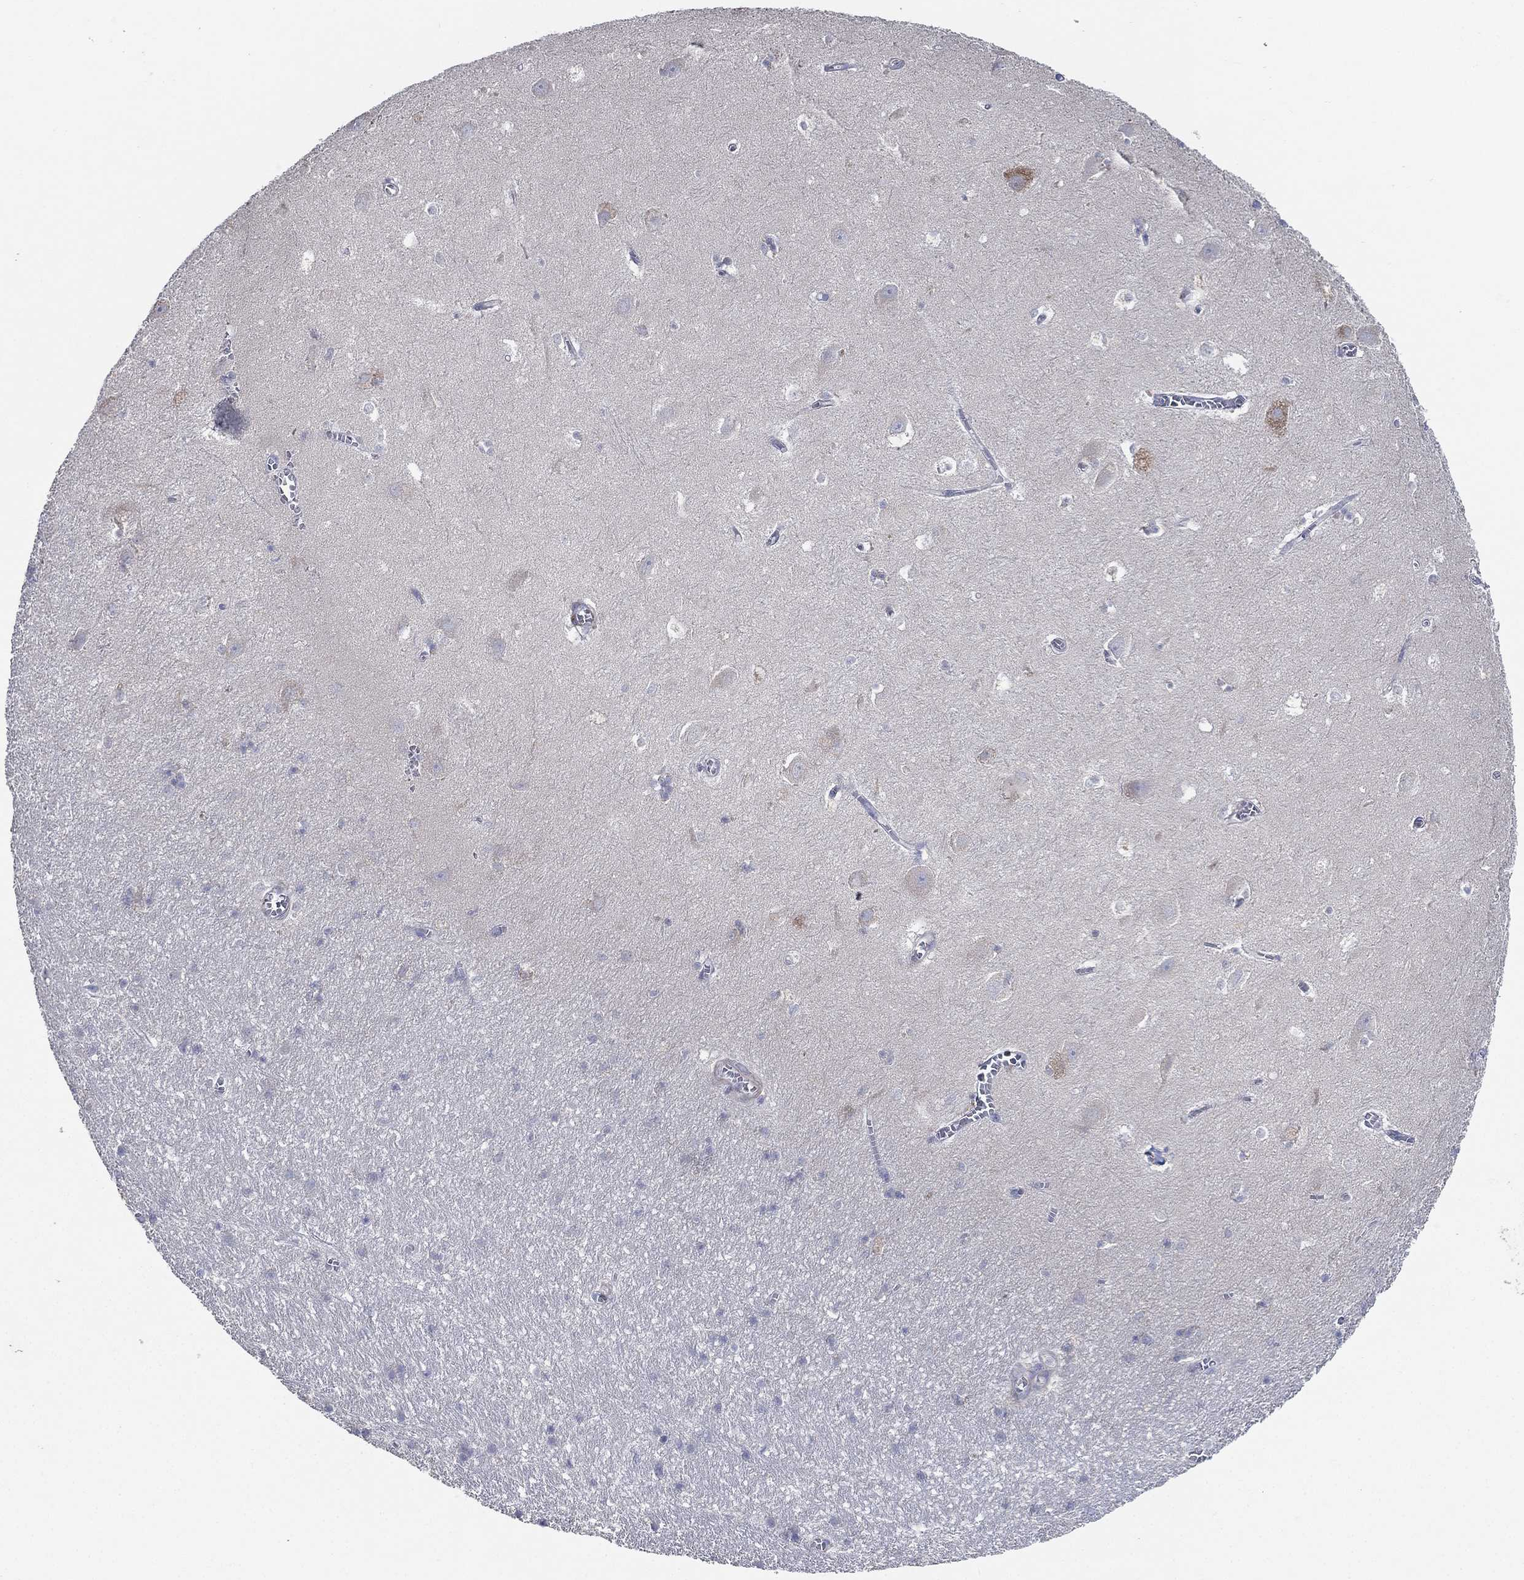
{"staining": {"intensity": "negative", "quantity": "none", "location": "none"}, "tissue": "hippocampus", "cell_type": "Glial cells", "image_type": "normal", "snomed": [{"axis": "morphology", "description": "Normal tissue, NOS"}, {"axis": "topography", "description": "Hippocampus"}], "caption": "Hippocampus was stained to show a protein in brown. There is no significant staining in glial cells. (IHC, brightfield microscopy, high magnification).", "gene": "ATP8A2", "patient": {"sex": "female", "age": 64}}